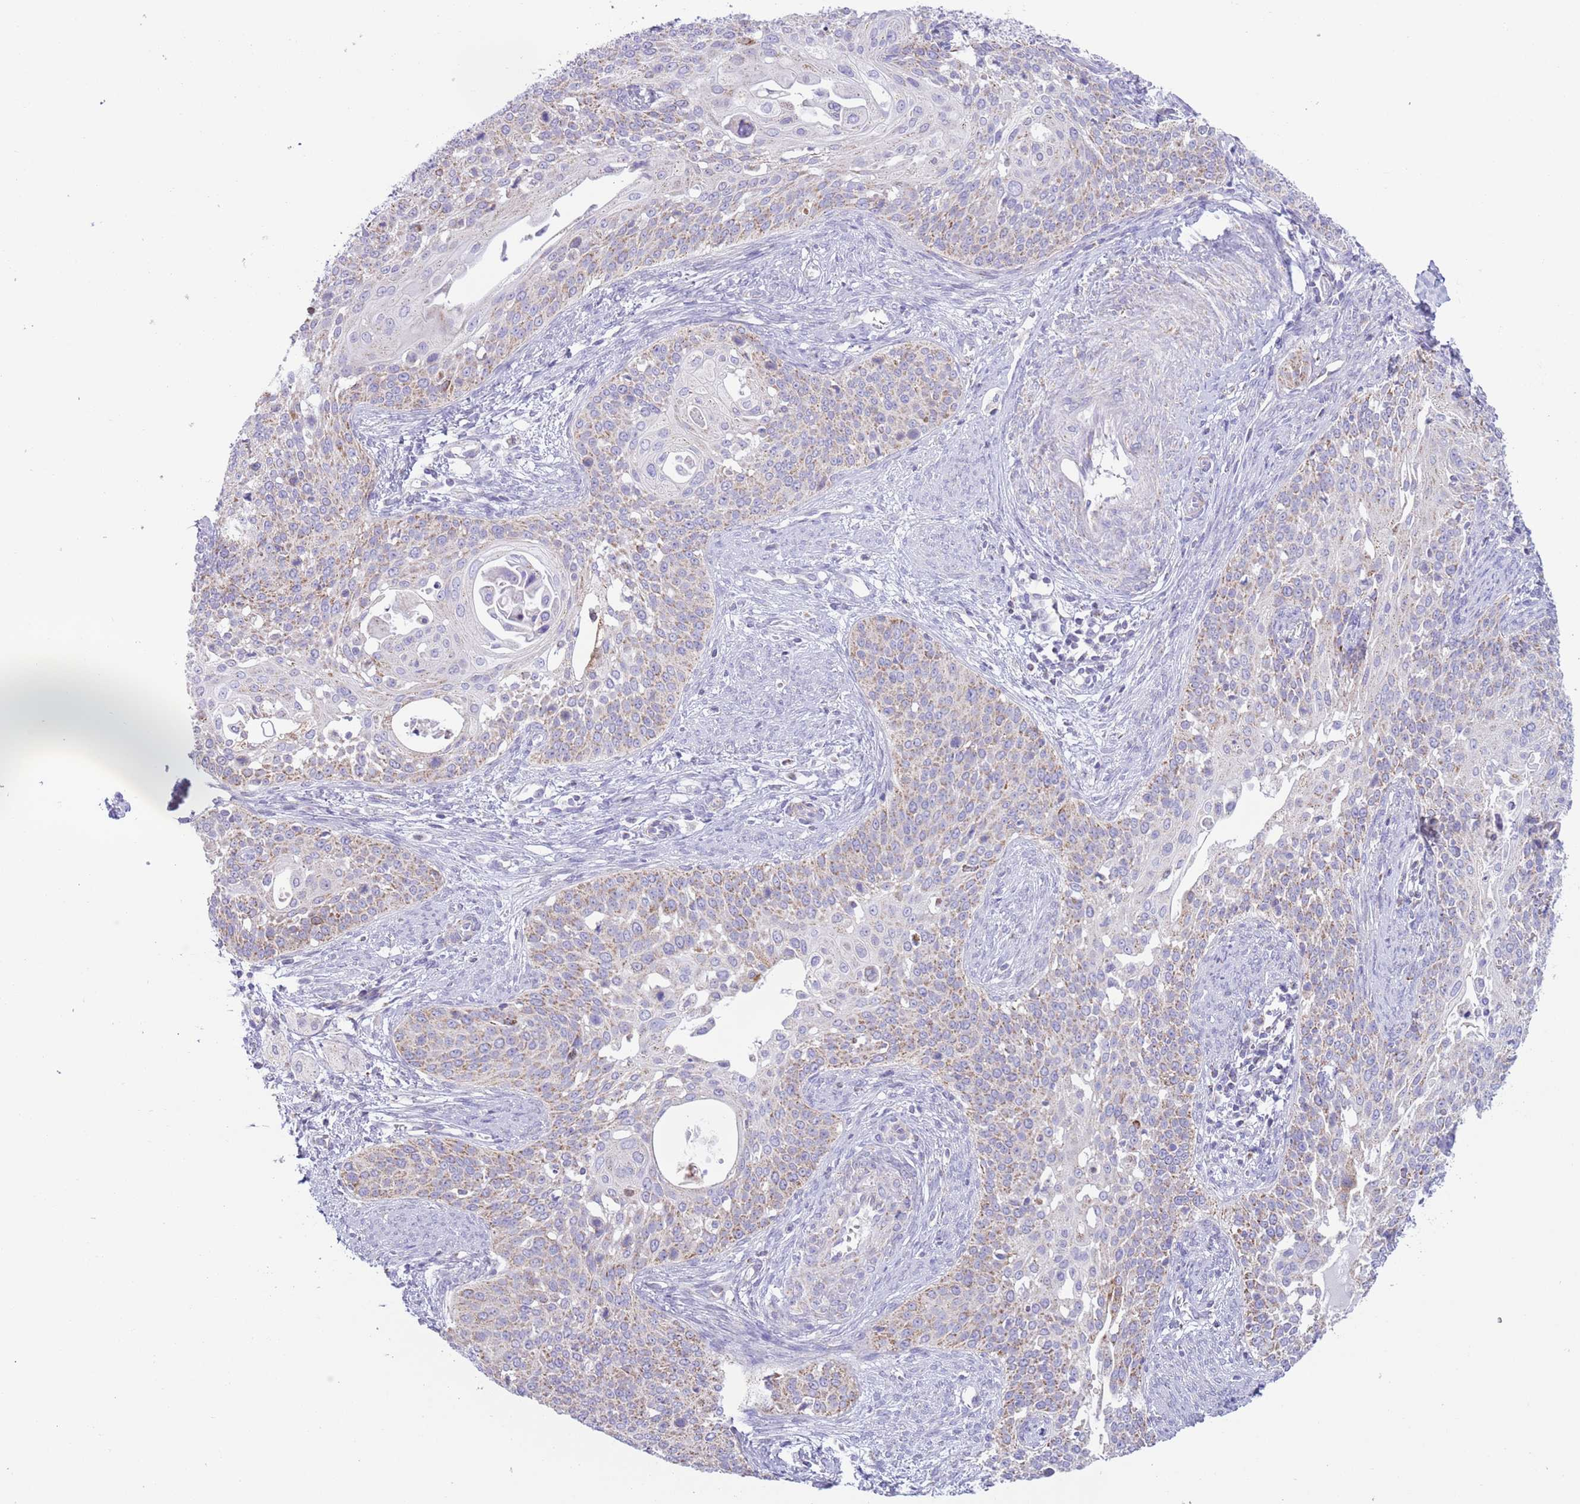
{"staining": {"intensity": "weak", "quantity": "25%-75%", "location": "cytoplasmic/membranous"}, "tissue": "cervical cancer", "cell_type": "Tumor cells", "image_type": "cancer", "snomed": [{"axis": "morphology", "description": "Squamous cell carcinoma, NOS"}, {"axis": "topography", "description": "Cervix"}], "caption": "An immunohistochemistry histopathology image of tumor tissue is shown. Protein staining in brown labels weak cytoplasmic/membranous positivity in squamous cell carcinoma (cervical) within tumor cells. (DAB (3,3'-diaminobenzidine) IHC, brown staining for protein, blue staining for nuclei).", "gene": "ATP6V1B1", "patient": {"sex": "female", "age": 44}}